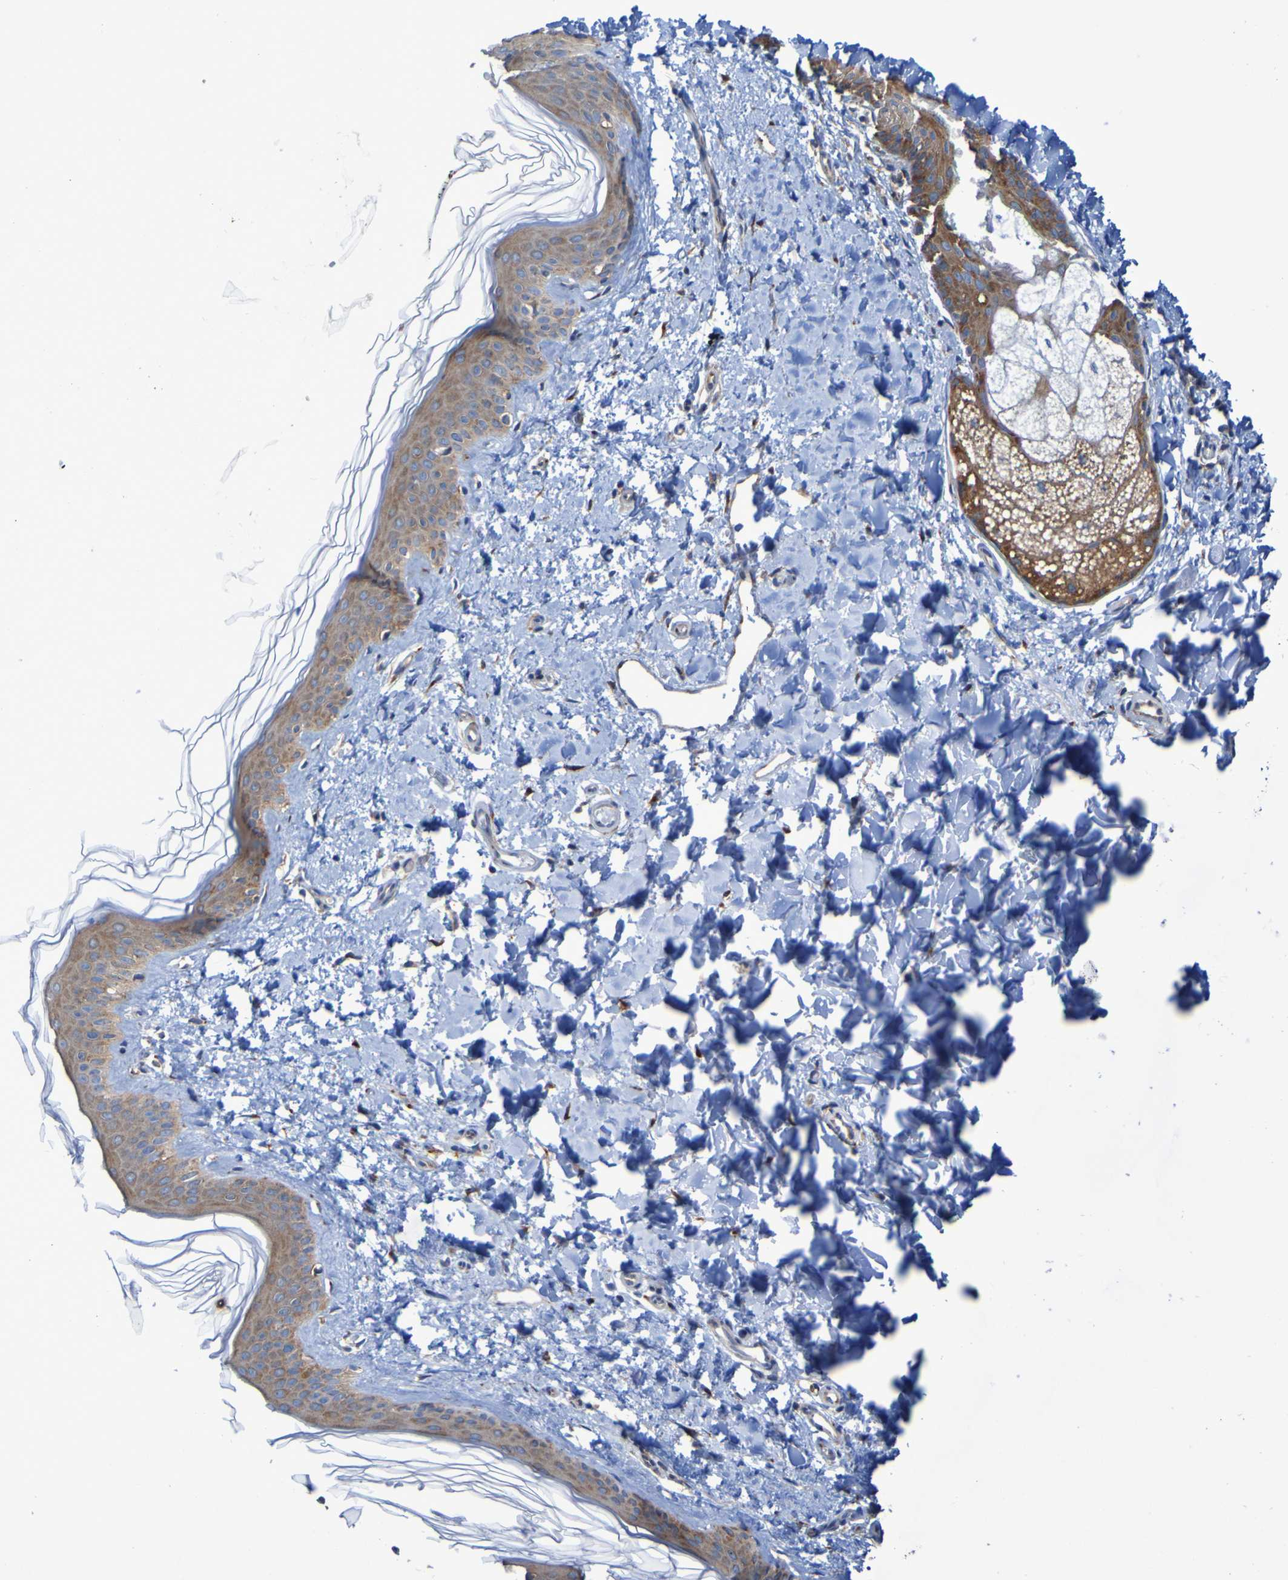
{"staining": {"intensity": "negative", "quantity": "none", "location": "none"}, "tissue": "skin", "cell_type": "Fibroblasts", "image_type": "normal", "snomed": [{"axis": "morphology", "description": "Normal tissue, NOS"}, {"axis": "topography", "description": "Skin"}], "caption": "This image is of benign skin stained with immunohistochemistry (IHC) to label a protein in brown with the nuclei are counter-stained blue. There is no positivity in fibroblasts.", "gene": "FKBP3", "patient": {"sex": "female", "age": 41}}